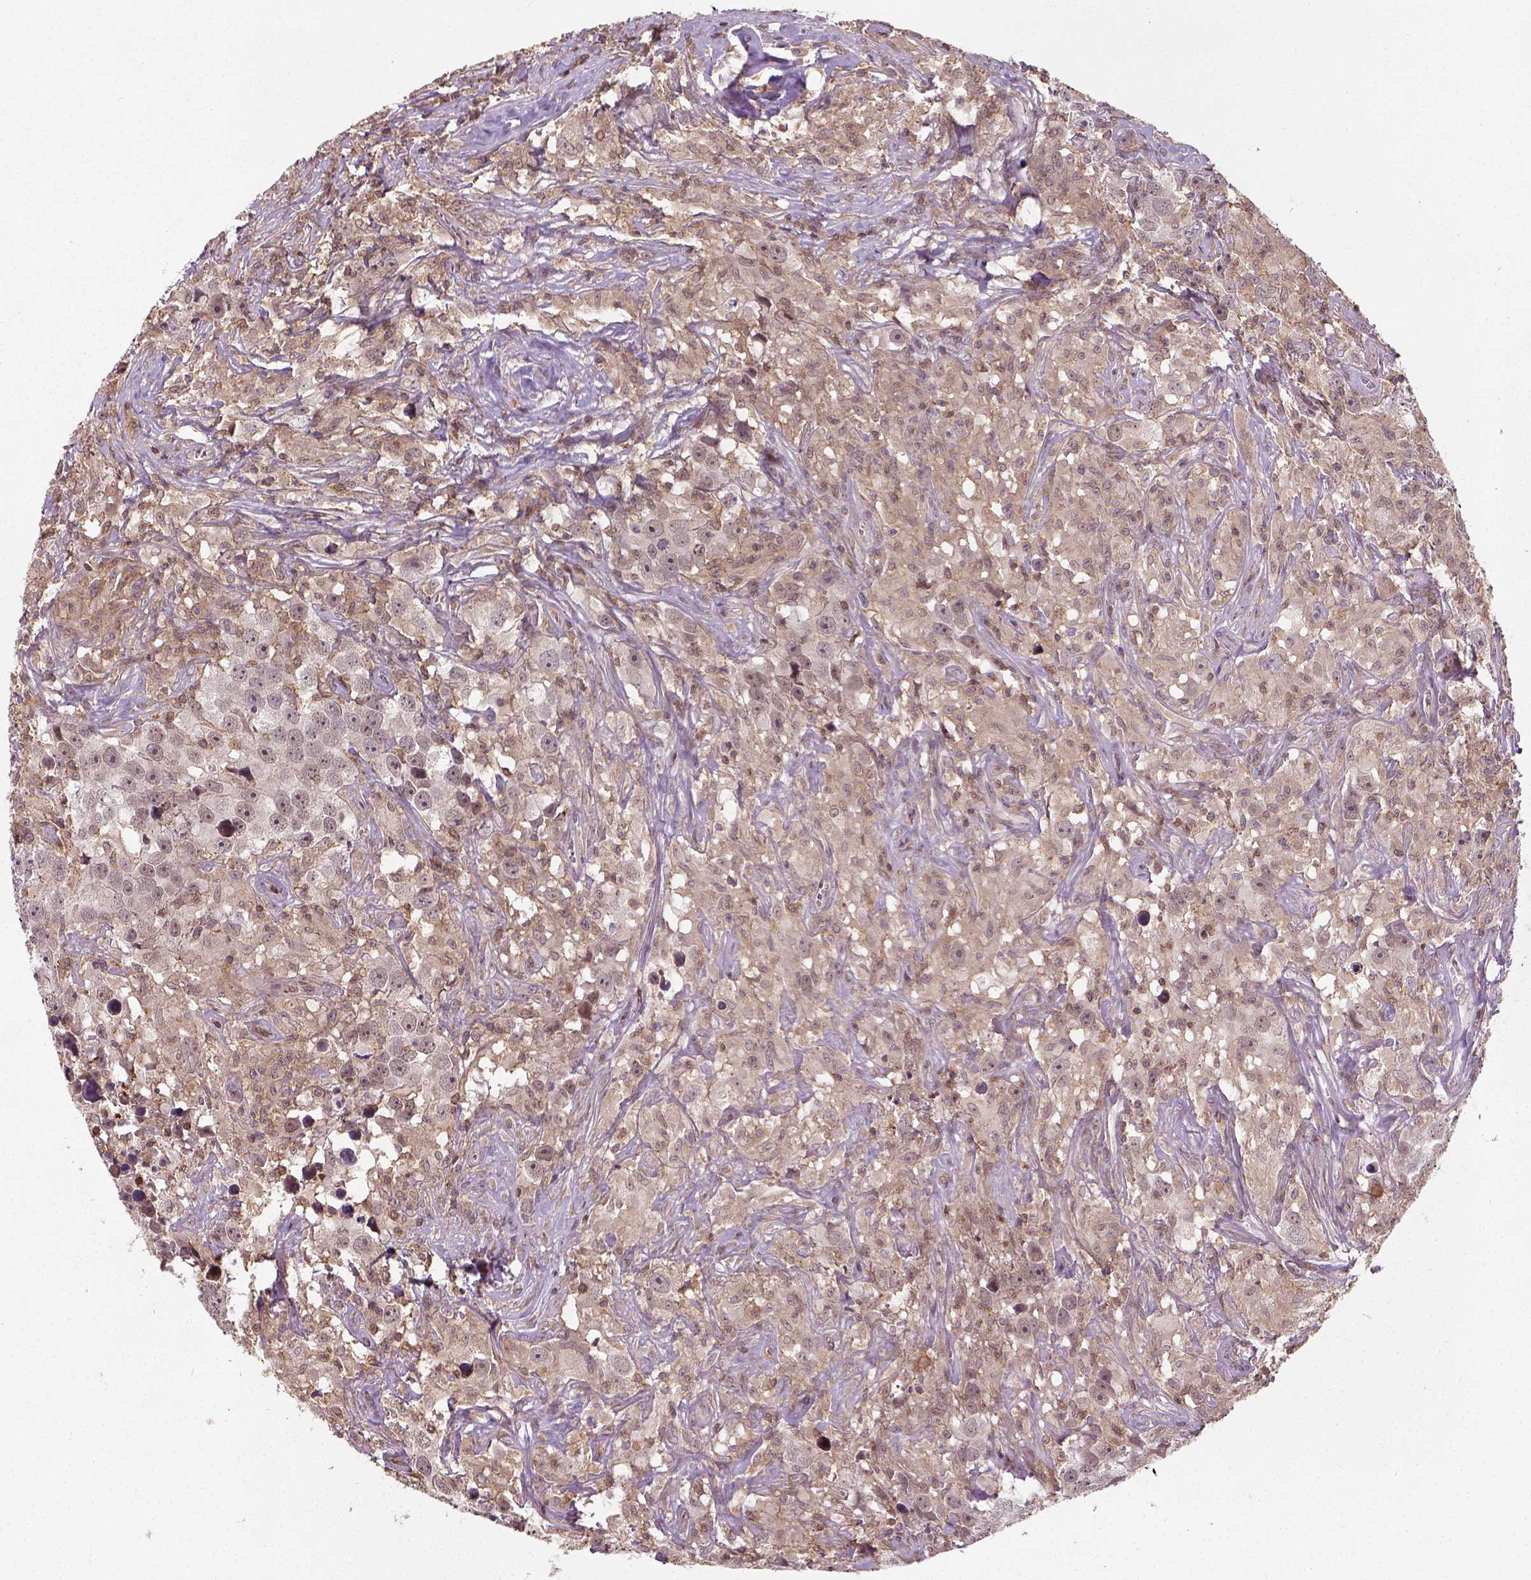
{"staining": {"intensity": "weak", "quantity": "25%-75%", "location": "cytoplasmic/membranous"}, "tissue": "testis cancer", "cell_type": "Tumor cells", "image_type": "cancer", "snomed": [{"axis": "morphology", "description": "Seminoma, NOS"}, {"axis": "topography", "description": "Testis"}], "caption": "High-power microscopy captured an immunohistochemistry histopathology image of seminoma (testis), revealing weak cytoplasmic/membranous positivity in about 25%-75% of tumor cells.", "gene": "CAMKK1", "patient": {"sex": "male", "age": 49}}